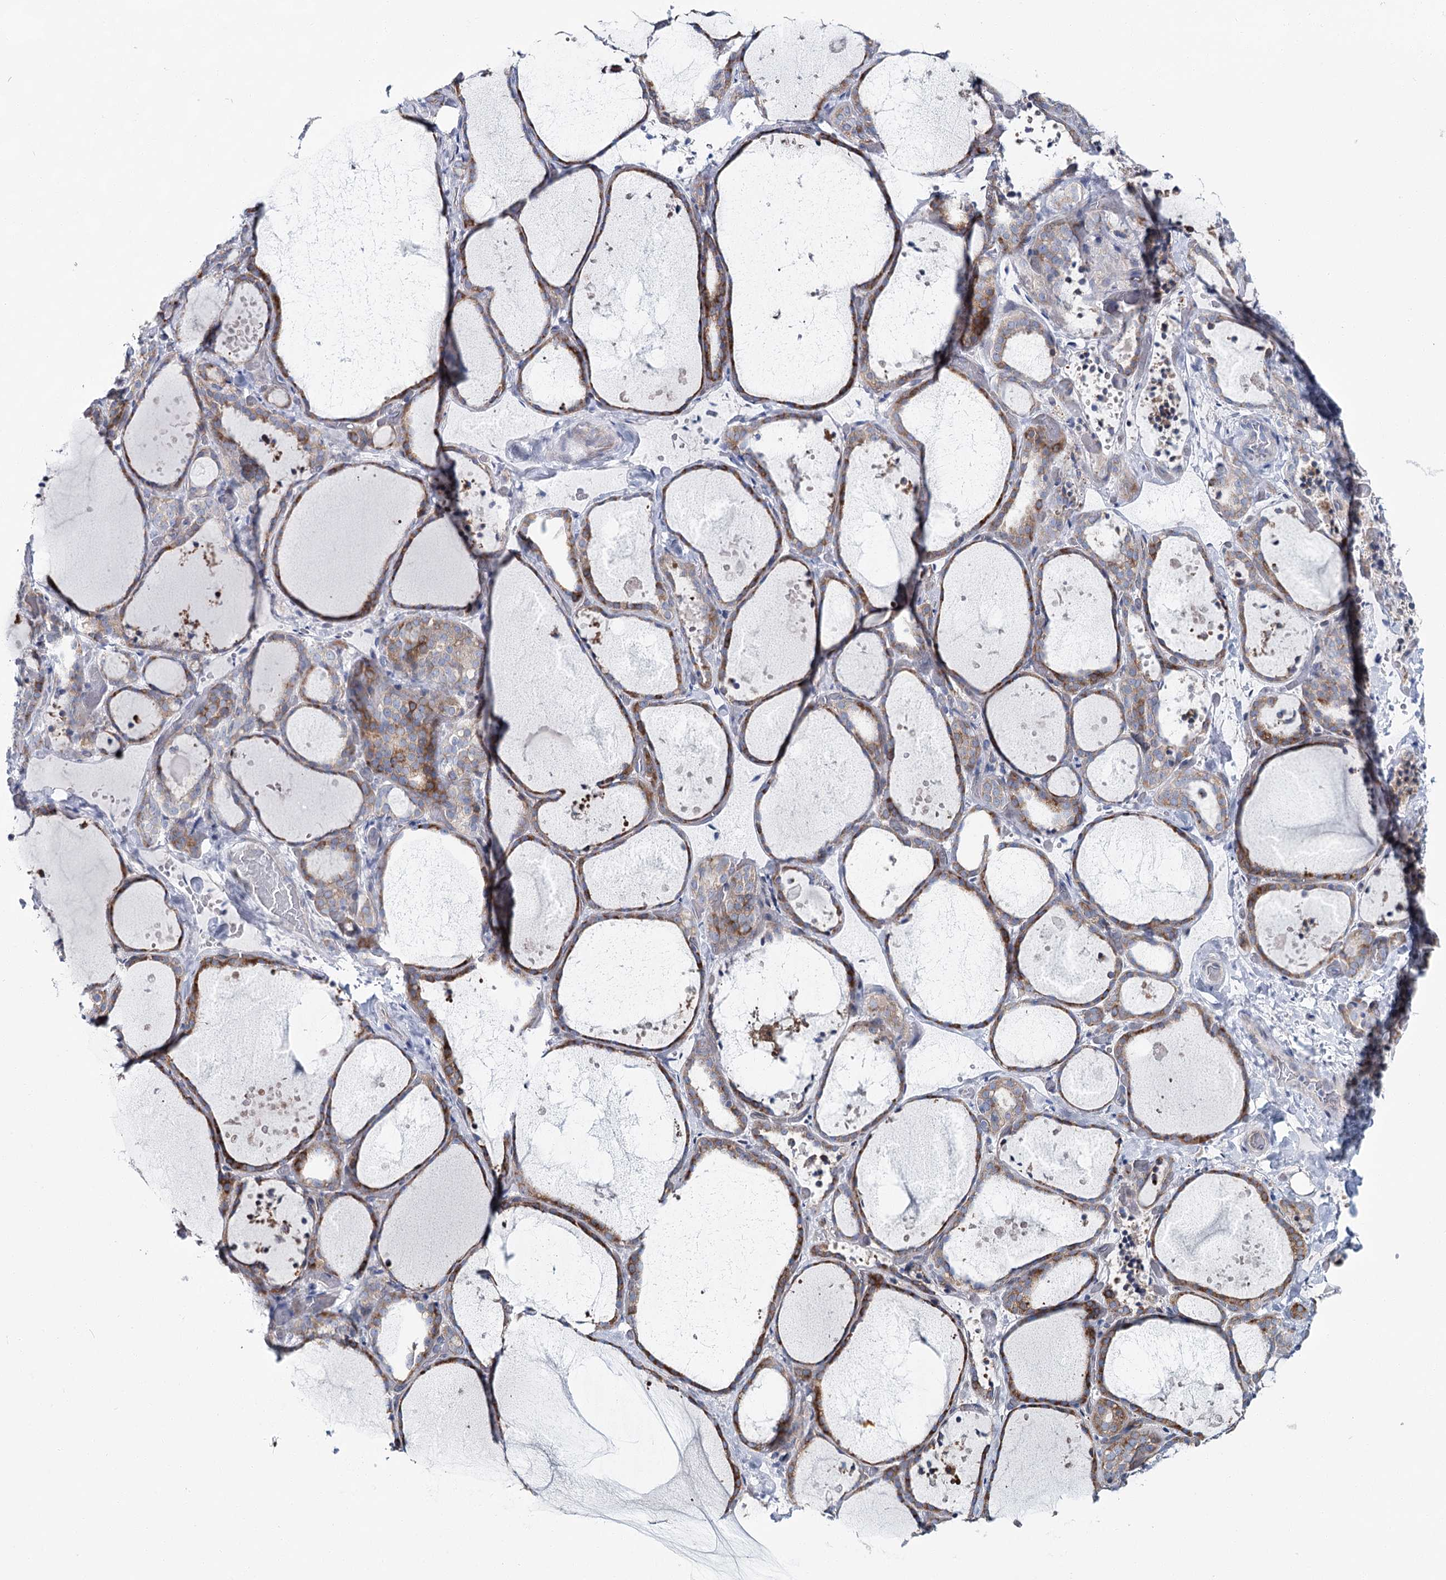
{"staining": {"intensity": "moderate", "quantity": "25%-75%", "location": "cytoplasmic/membranous"}, "tissue": "thyroid gland", "cell_type": "Glandular cells", "image_type": "normal", "snomed": [{"axis": "morphology", "description": "Normal tissue, NOS"}, {"axis": "topography", "description": "Thyroid gland"}], "caption": "Immunohistochemistry of unremarkable human thyroid gland displays medium levels of moderate cytoplasmic/membranous positivity in about 25%-75% of glandular cells. Immunohistochemistry (ihc) stains the protein of interest in brown and the nuclei are stained blue.", "gene": "CPLANE1", "patient": {"sex": "female", "age": 44}}